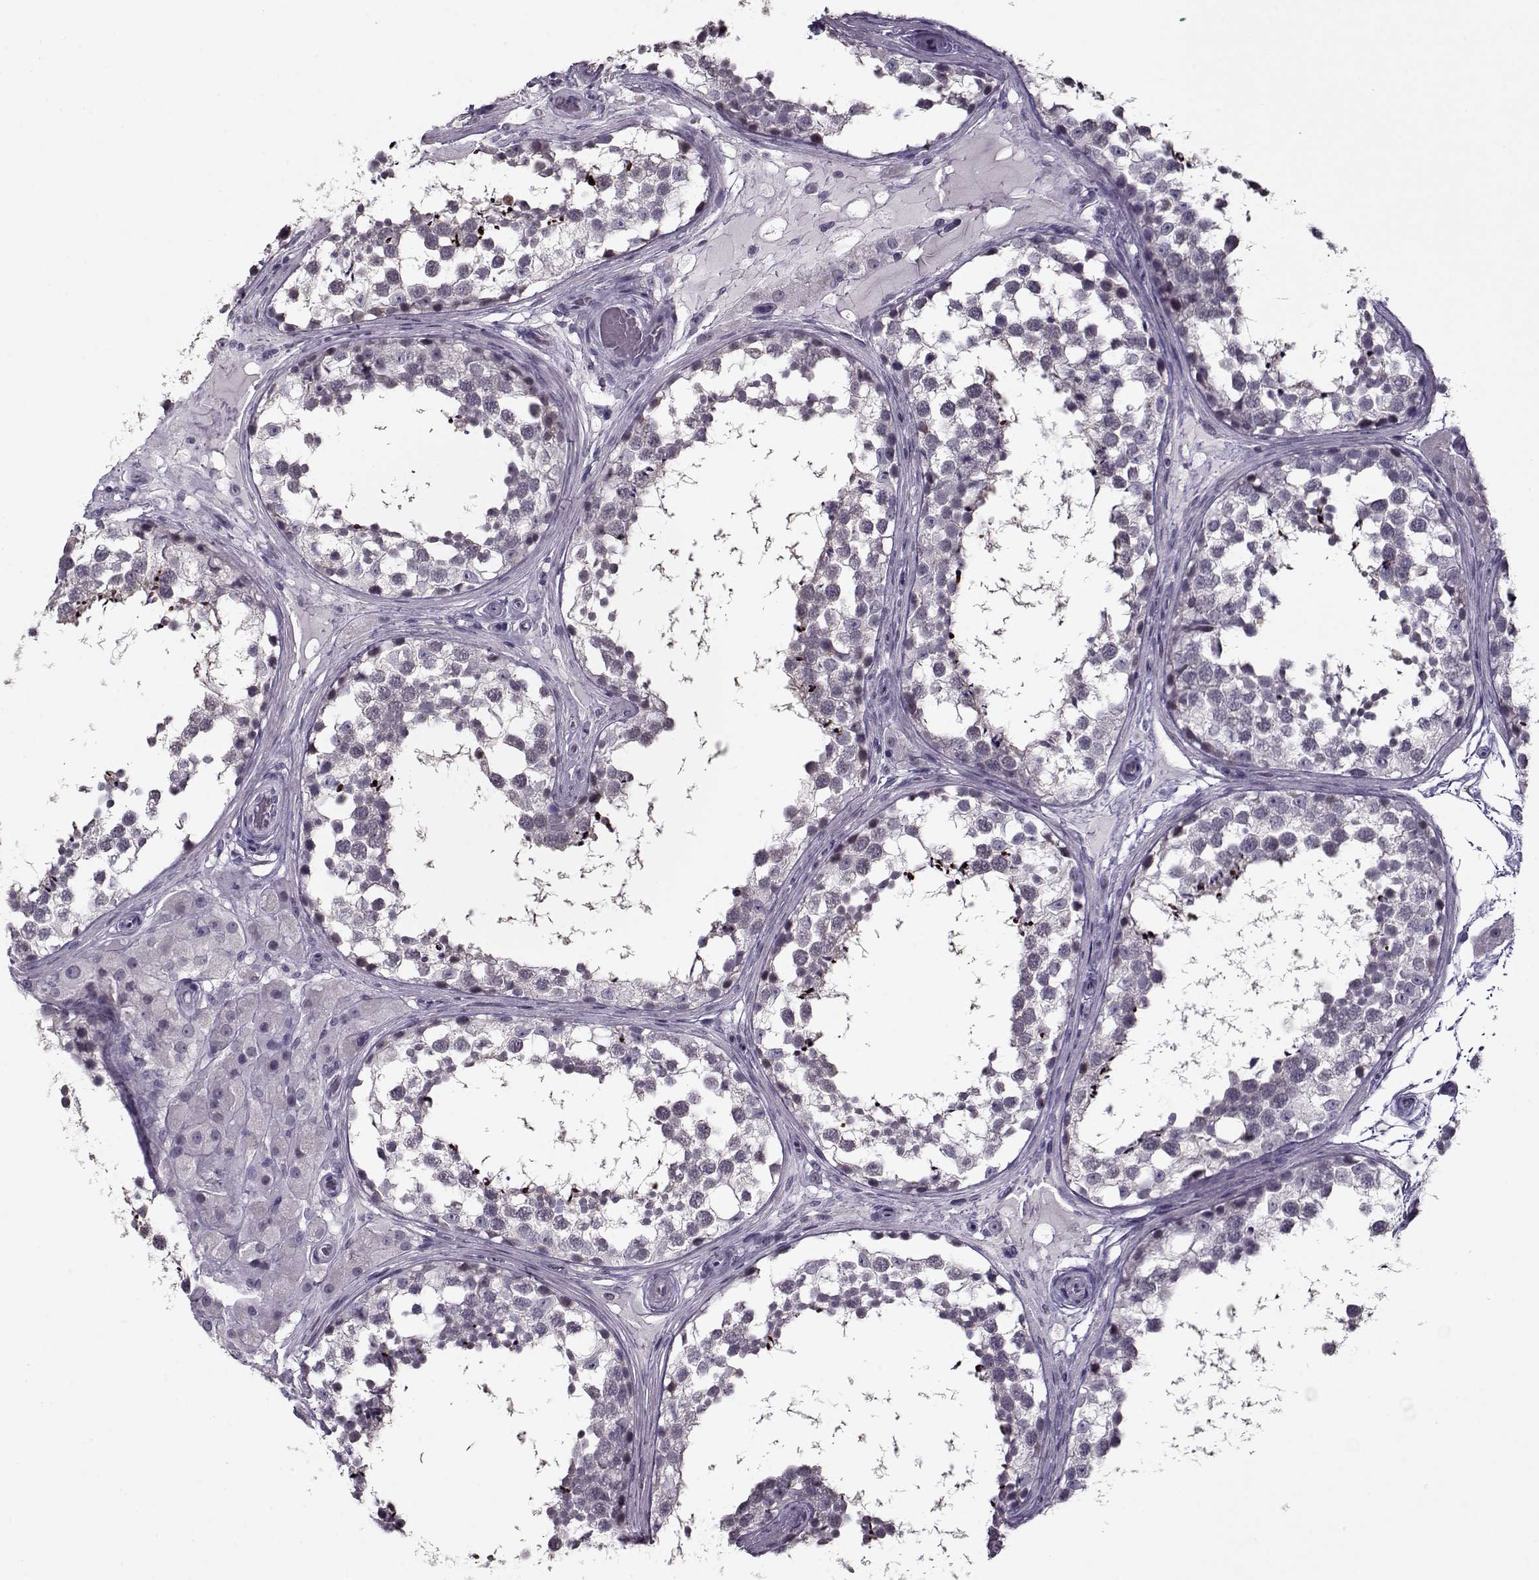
{"staining": {"intensity": "moderate", "quantity": "<25%", "location": "cytoplasmic/membranous"}, "tissue": "testis", "cell_type": "Cells in seminiferous ducts", "image_type": "normal", "snomed": [{"axis": "morphology", "description": "Normal tissue, NOS"}, {"axis": "morphology", "description": "Seminoma, NOS"}, {"axis": "topography", "description": "Testis"}], "caption": "An image showing moderate cytoplasmic/membranous positivity in about <25% of cells in seminiferous ducts in normal testis, as visualized by brown immunohistochemical staining.", "gene": "SEC16B", "patient": {"sex": "male", "age": 65}}